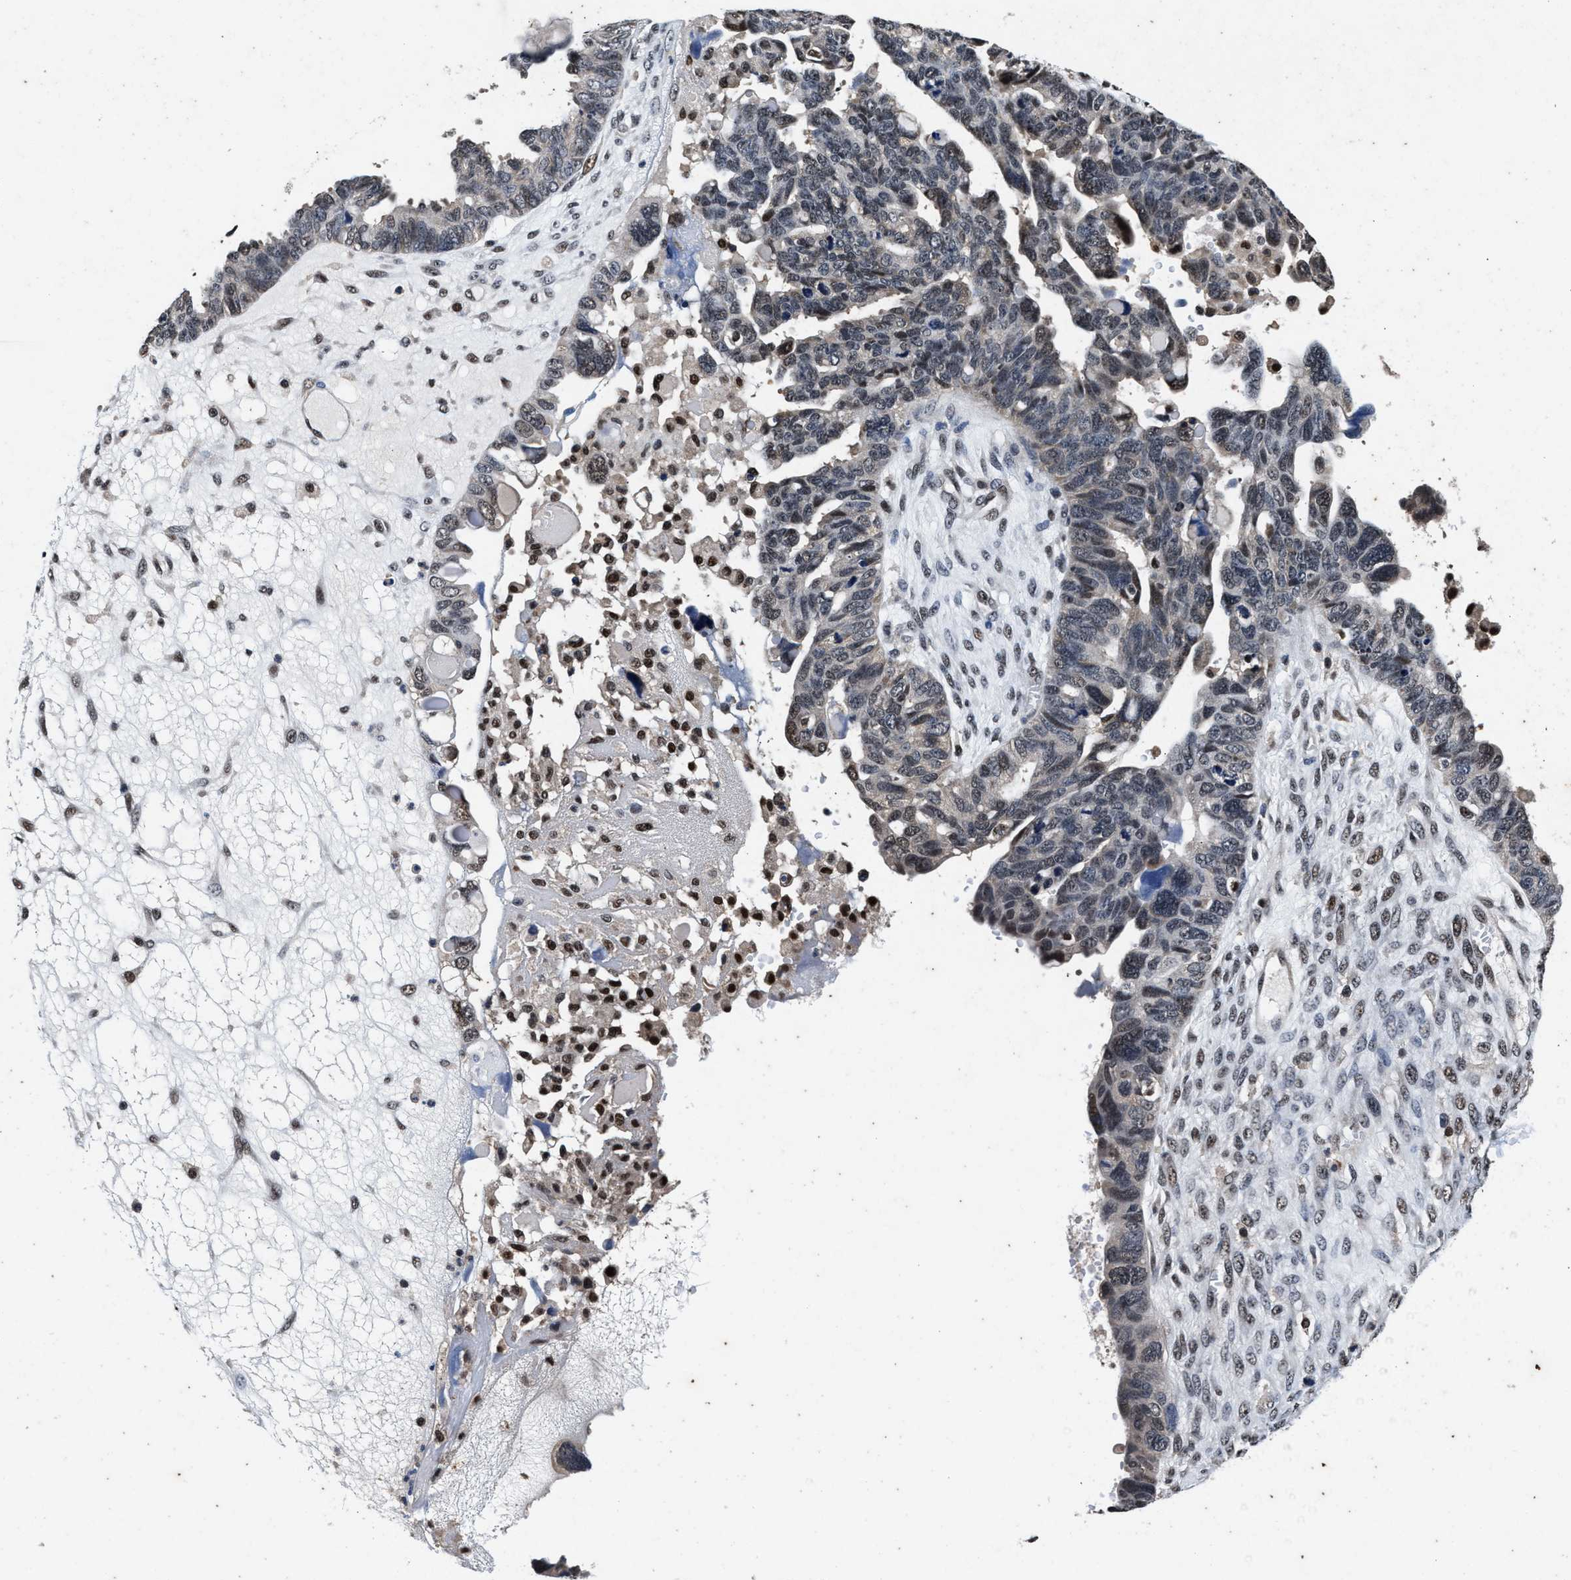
{"staining": {"intensity": "moderate", "quantity": "<25%", "location": "nuclear"}, "tissue": "ovarian cancer", "cell_type": "Tumor cells", "image_type": "cancer", "snomed": [{"axis": "morphology", "description": "Cystadenocarcinoma, serous, NOS"}, {"axis": "topography", "description": "Ovary"}], "caption": "This is a micrograph of IHC staining of serous cystadenocarcinoma (ovarian), which shows moderate staining in the nuclear of tumor cells.", "gene": "USP16", "patient": {"sex": "female", "age": 79}}